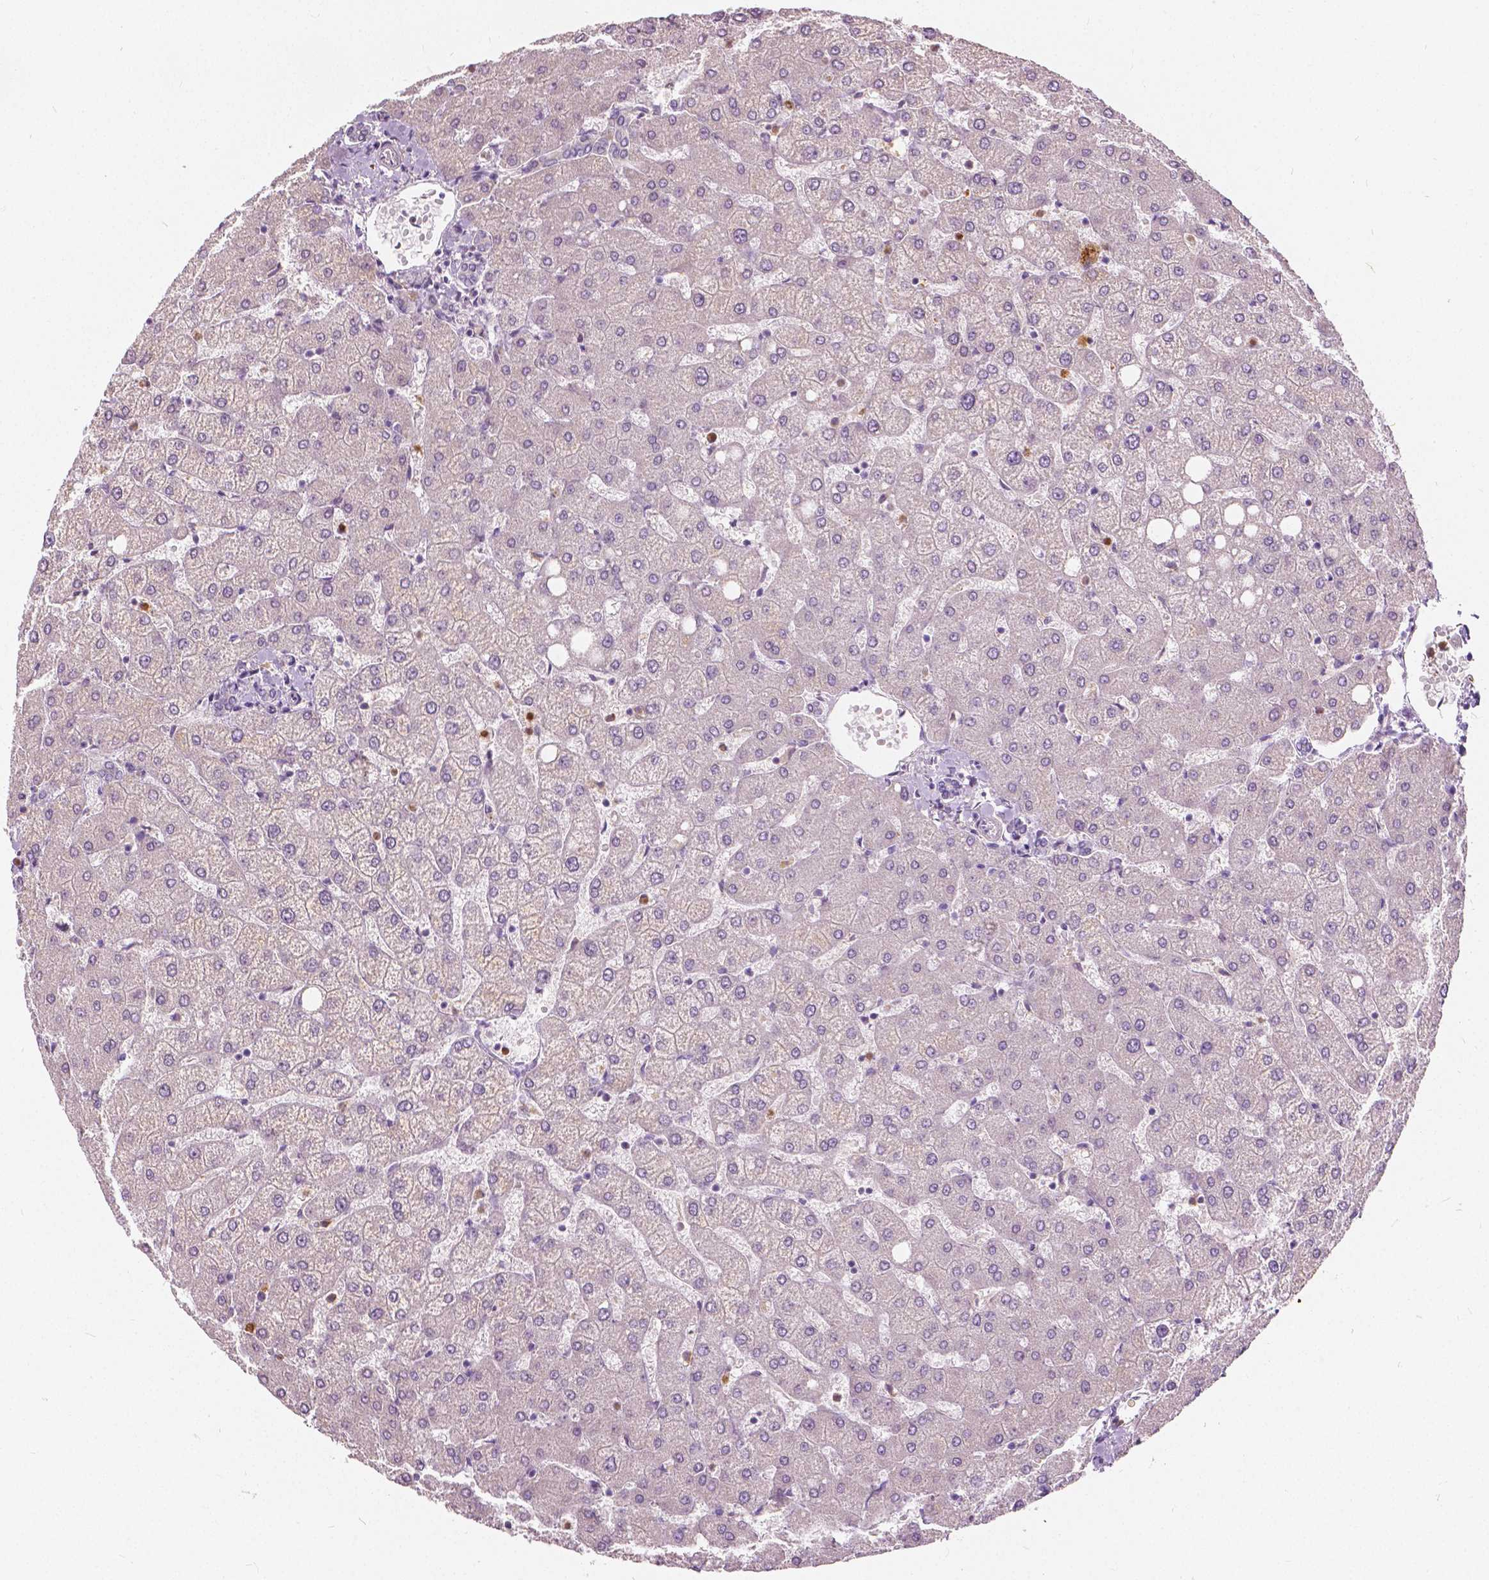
{"staining": {"intensity": "negative", "quantity": "none", "location": "none"}, "tissue": "liver", "cell_type": "Cholangiocytes", "image_type": "normal", "snomed": [{"axis": "morphology", "description": "Normal tissue, NOS"}, {"axis": "topography", "description": "Liver"}], "caption": "Benign liver was stained to show a protein in brown. There is no significant expression in cholangiocytes. Nuclei are stained in blue.", "gene": "DLX6", "patient": {"sex": "female", "age": 54}}